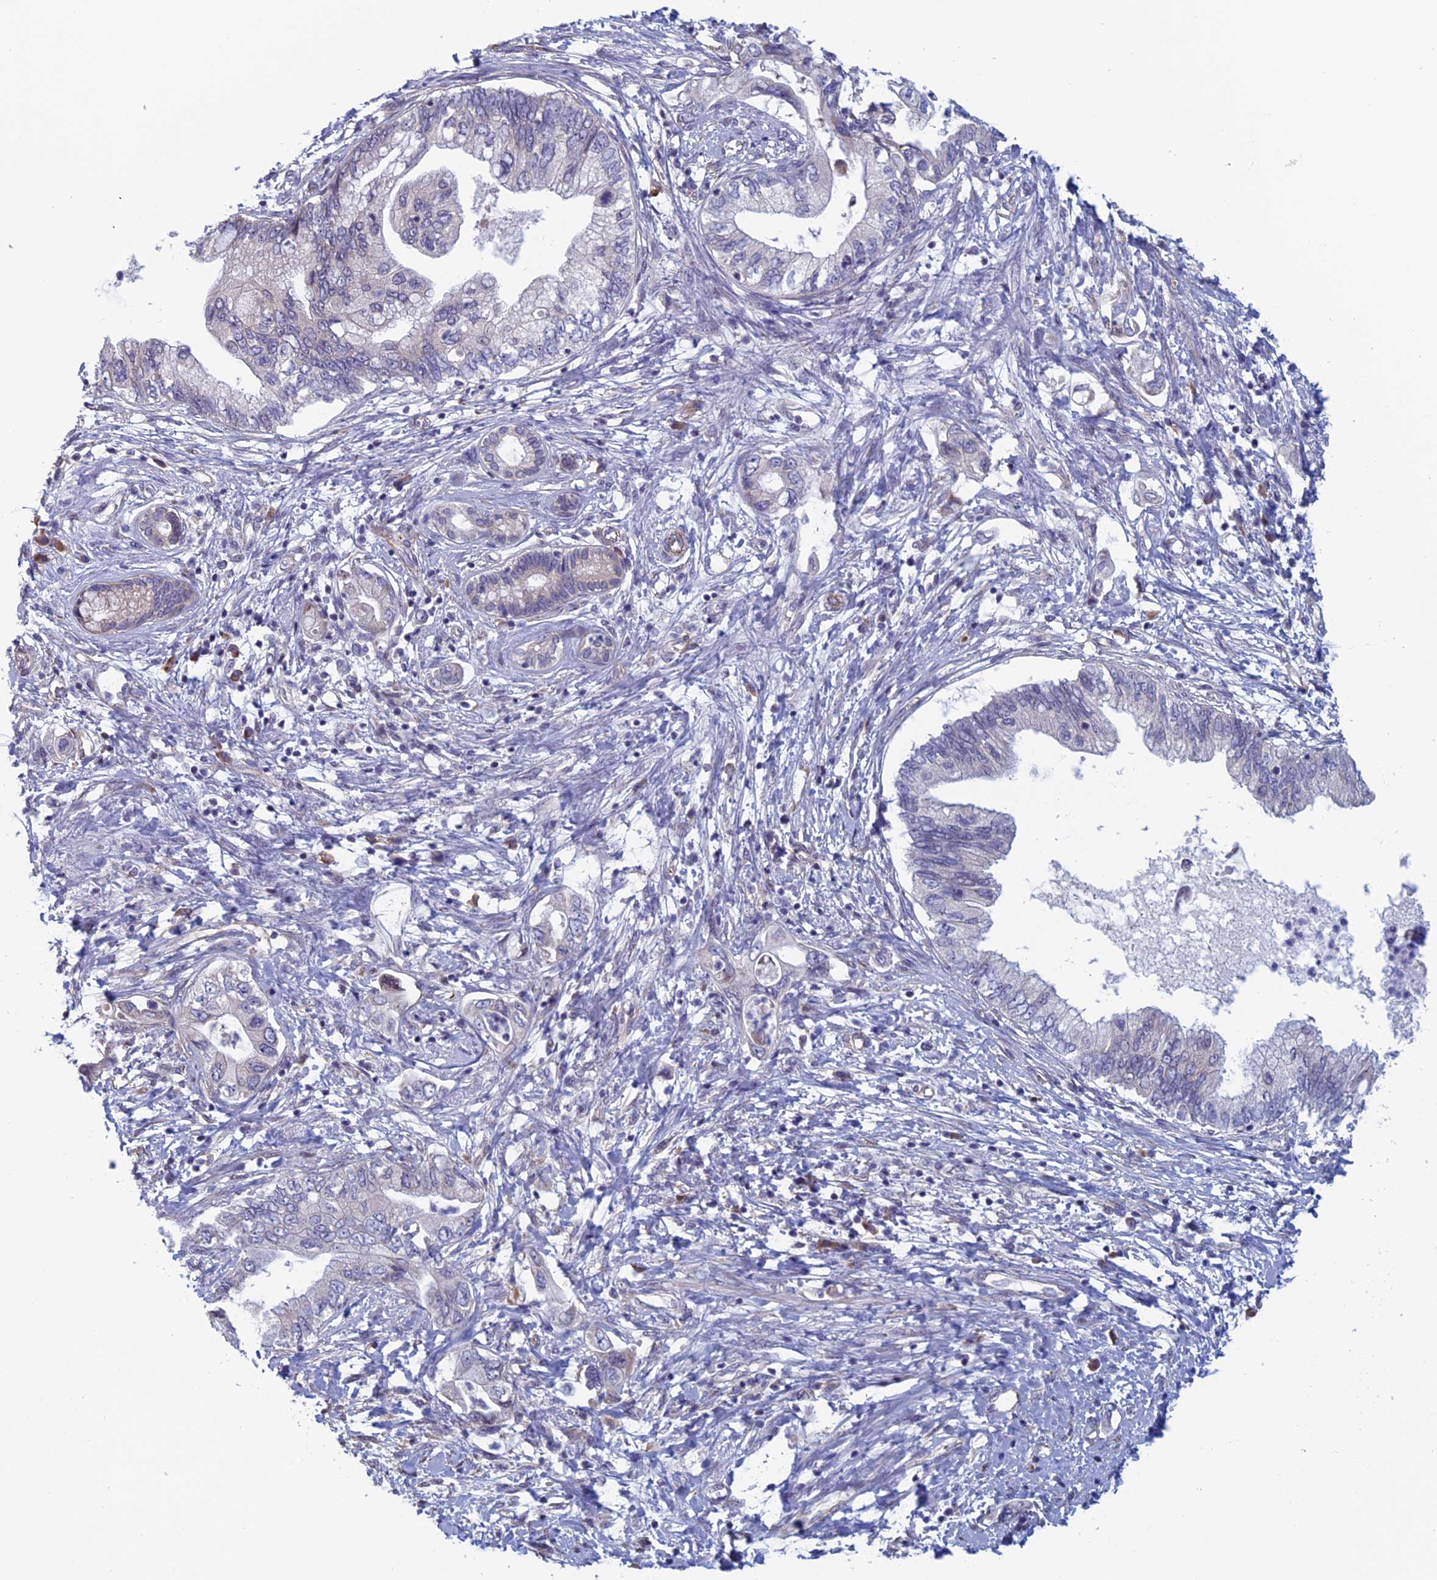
{"staining": {"intensity": "negative", "quantity": "none", "location": "none"}, "tissue": "pancreatic cancer", "cell_type": "Tumor cells", "image_type": "cancer", "snomed": [{"axis": "morphology", "description": "Adenocarcinoma, NOS"}, {"axis": "topography", "description": "Pancreas"}], "caption": "This is a image of immunohistochemistry (IHC) staining of pancreatic adenocarcinoma, which shows no staining in tumor cells. The staining is performed using DAB (3,3'-diaminobenzidine) brown chromogen with nuclei counter-stained in using hematoxylin.", "gene": "BCL2L10", "patient": {"sex": "female", "age": 73}}